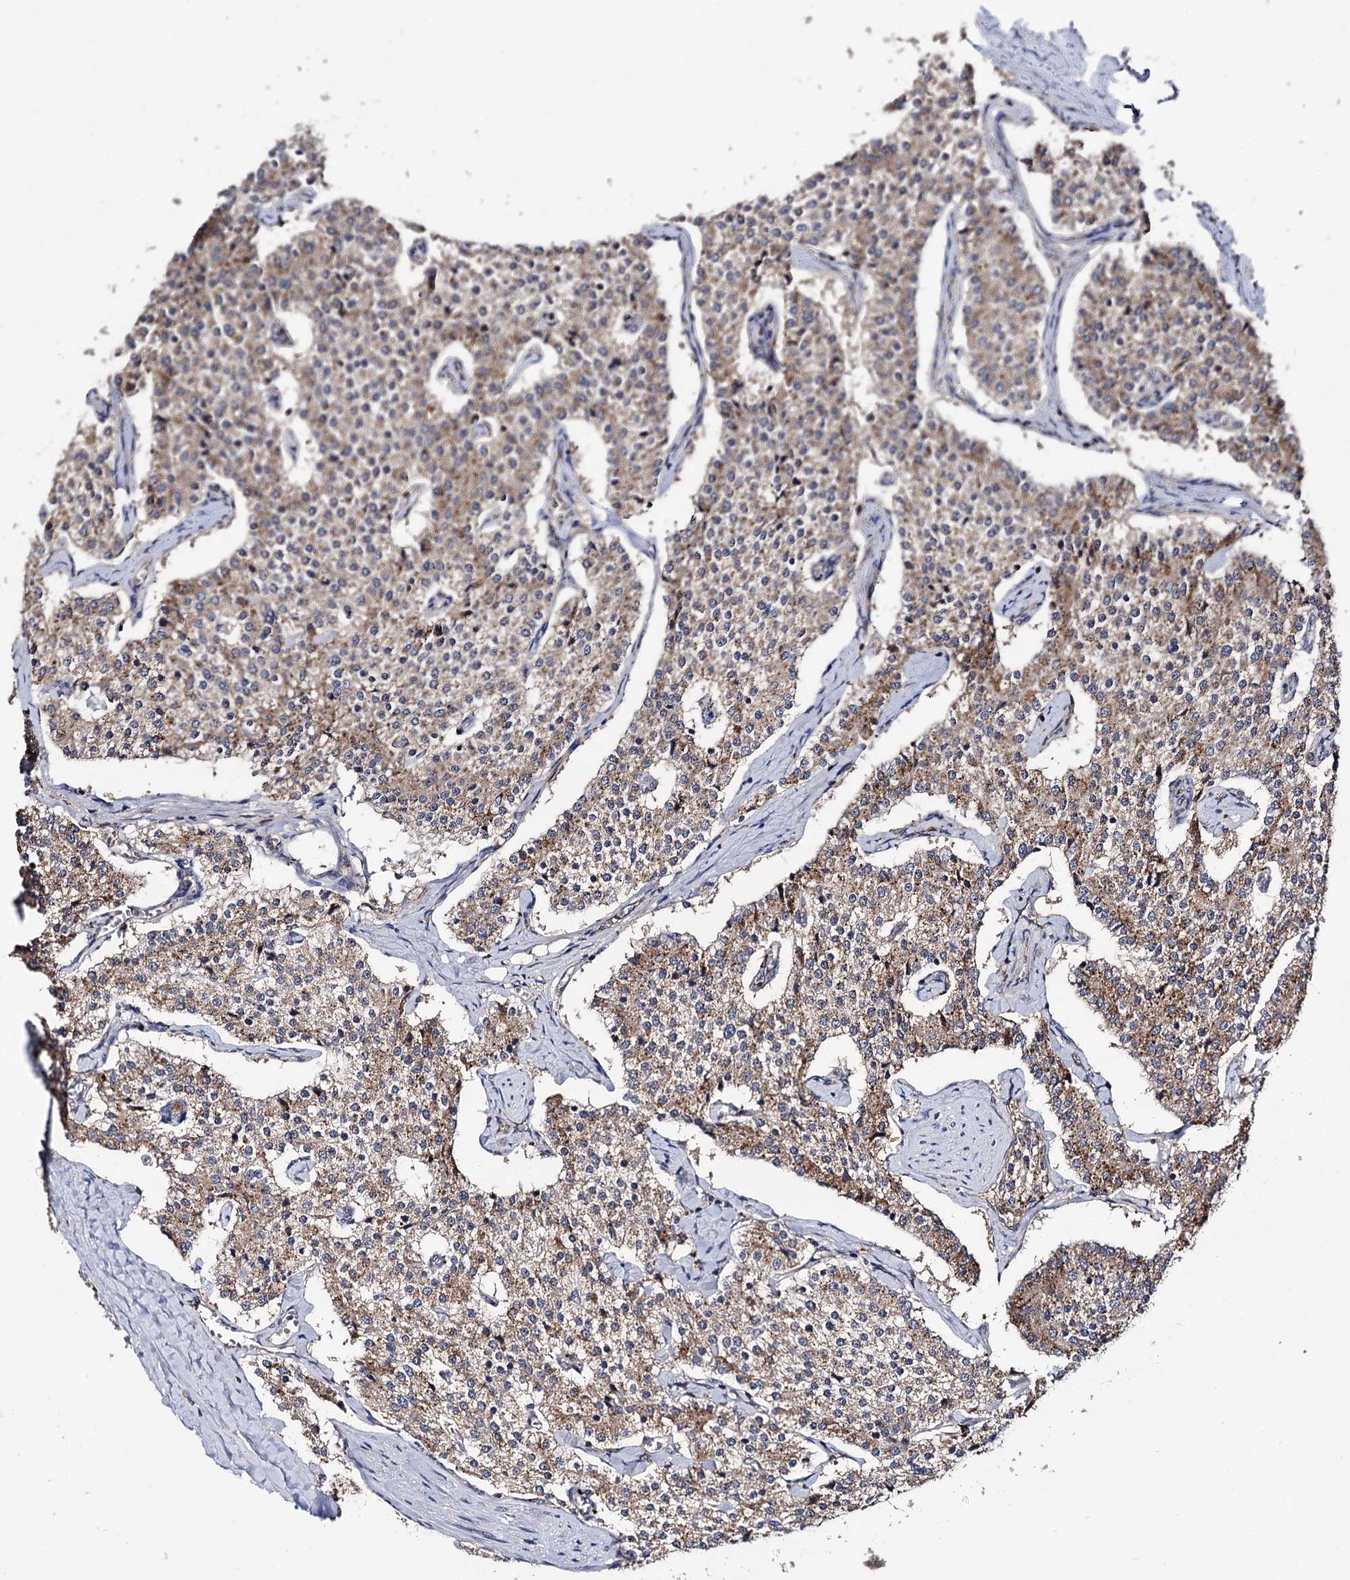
{"staining": {"intensity": "moderate", "quantity": ">75%", "location": "cytoplasmic/membranous"}, "tissue": "carcinoid", "cell_type": "Tumor cells", "image_type": "cancer", "snomed": [{"axis": "morphology", "description": "Carcinoid, malignant, NOS"}, {"axis": "topography", "description": "Colon"}], "caption": "Moderate cytoplasmic/membranous positivity for a protein is identified in approximately >75% of tumor cells of carcinoid (malignant) using immunohistochemistry.", "gene": "MICAL2", "patient": {"sex": "female", "age": 52}}